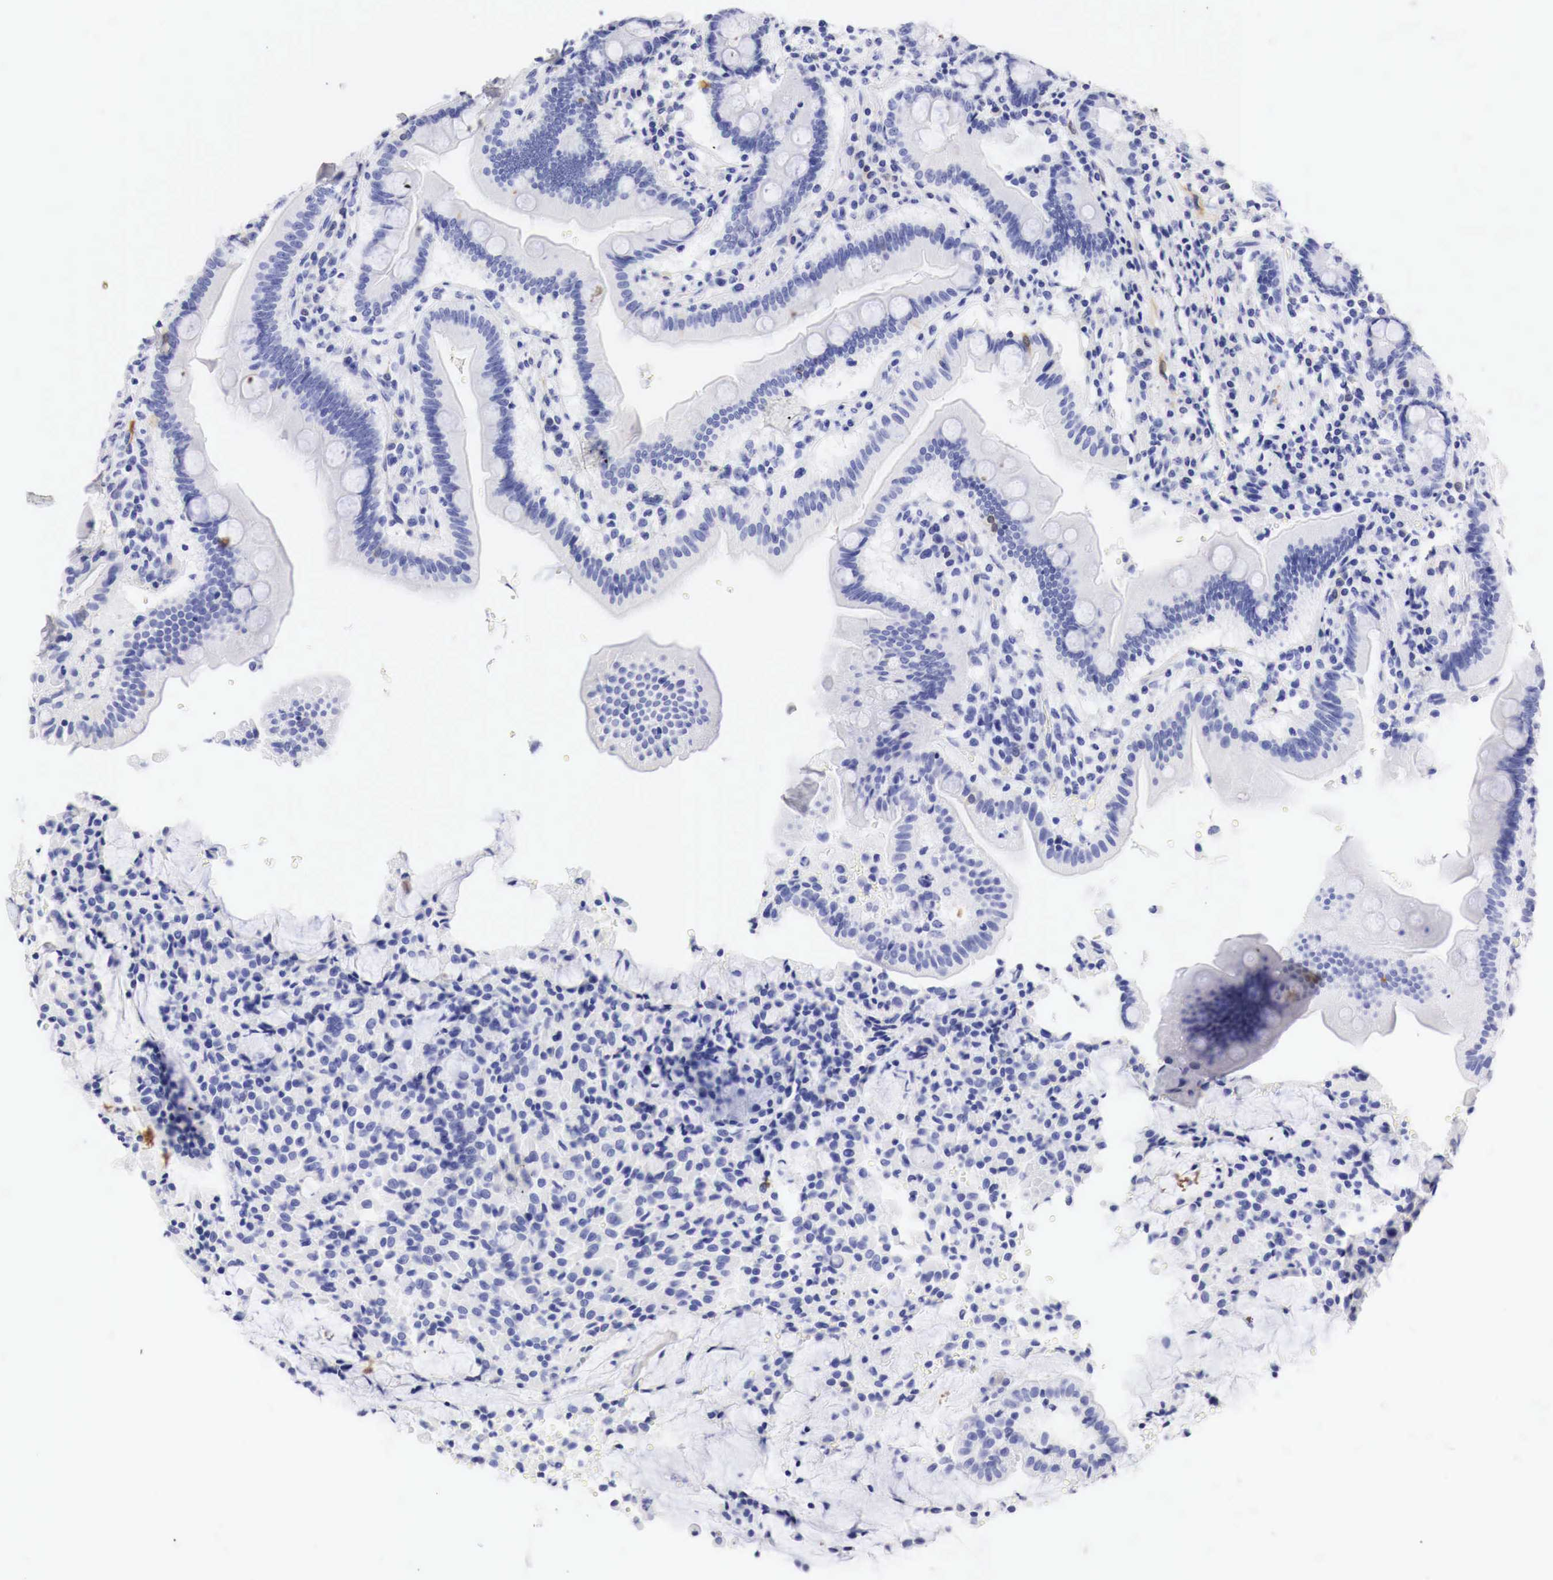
{"staining": {"intensity": "negative", "quantity": "none", "location": "none"}, "tissue": "duodenum", "cell_type": "Glandular cells", "image_type": "normal", "snomed": [{"axis": "morphology", "description": "Normal tissue, NOS"}, {"axis": "topography", "description": "Duodenum"}], "caption": "Human duodenum stained for a protein using immunohistochemistry displays no staining in glandular cells.", "gene": "CDKN2A", "patient": {"sex": "female", "age": 77}}